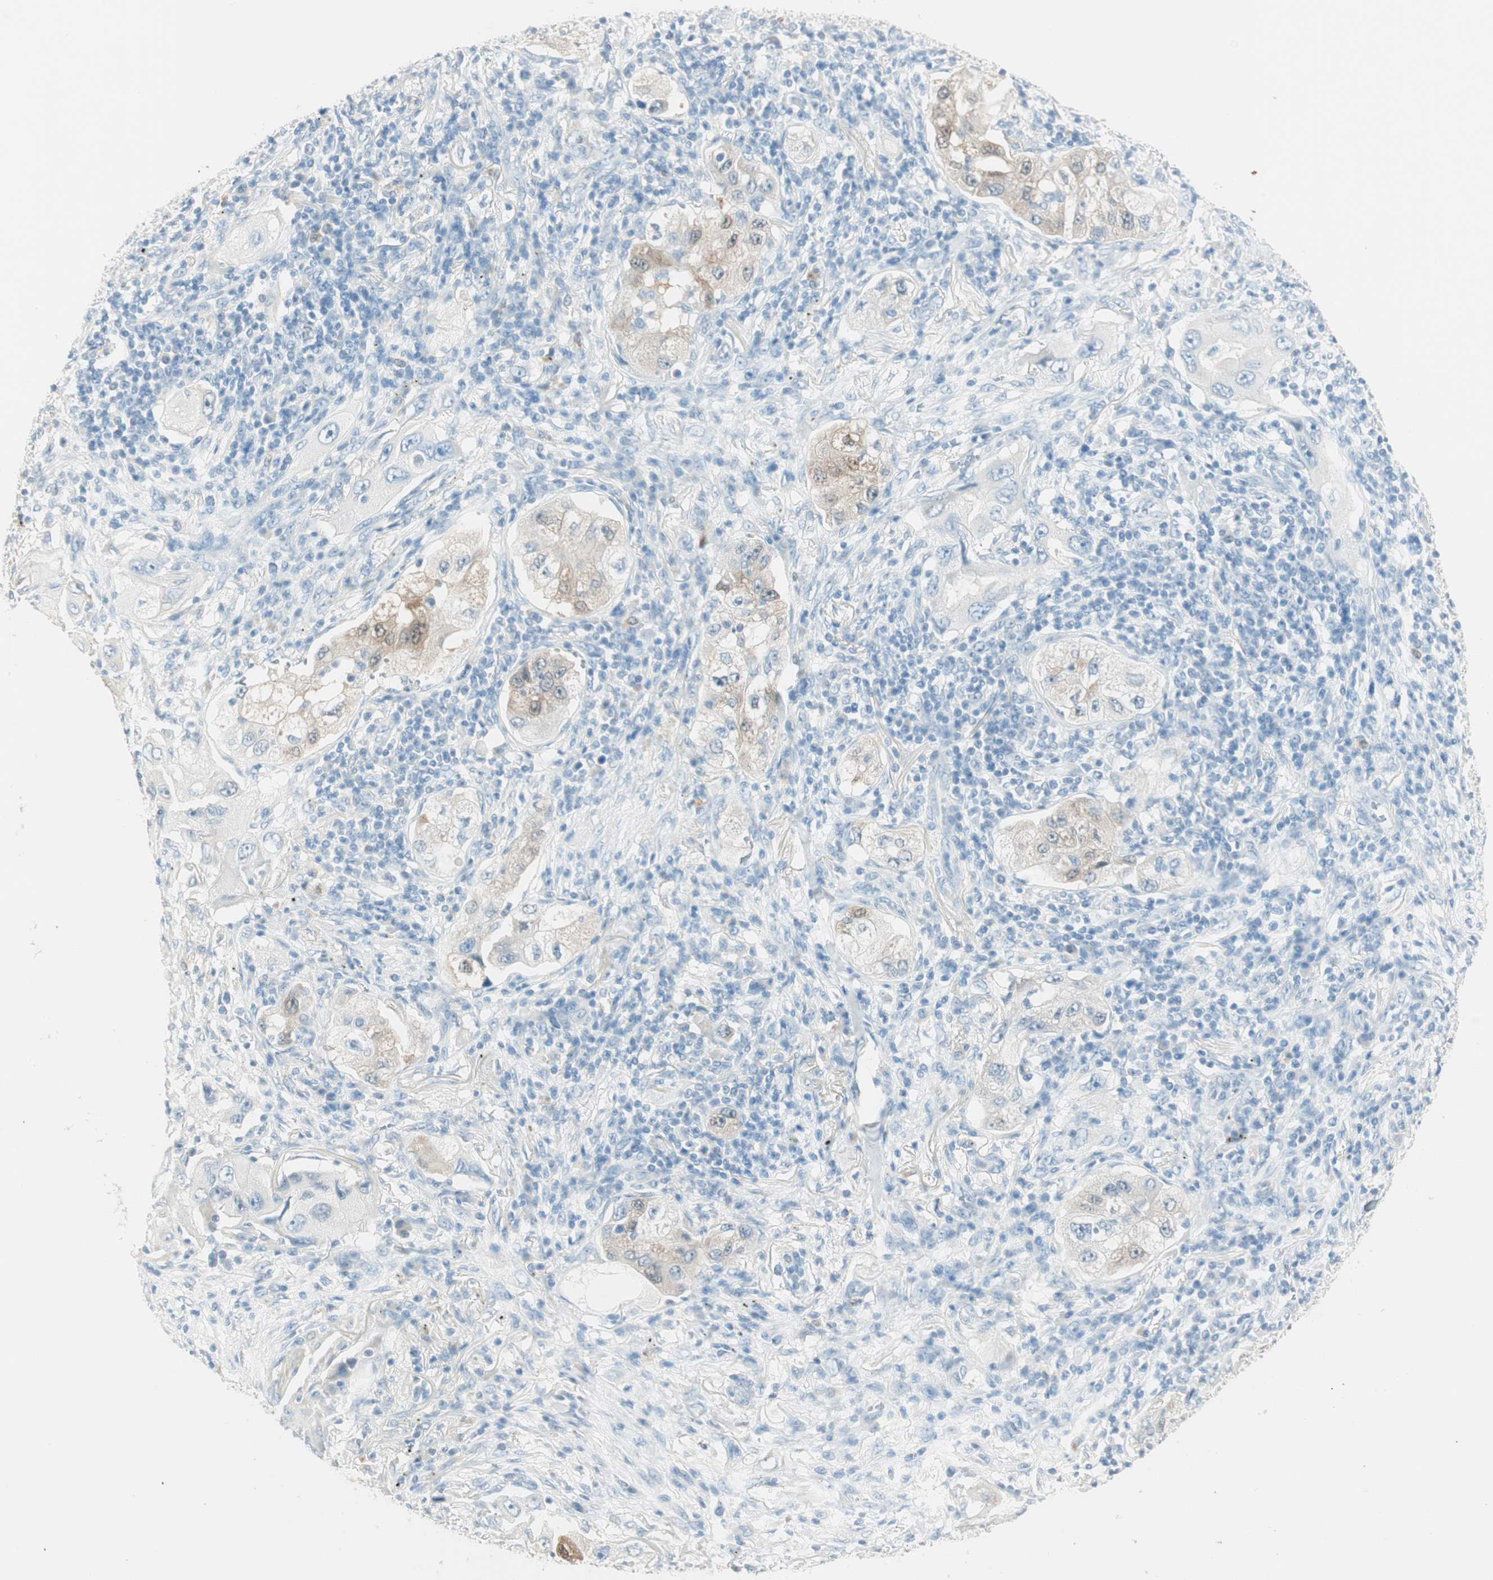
{"staining": {"intensity": "moderate", "quantity": "<25%", "location": "cytoplasmic/membranous,nuclear"}, "tissue": "lung cancer", "cell_type": "Tumor cells", "image_type": "cancer", "snomed": [{"axis": "morphology", "description": "Adenocarcinoma, NOS"}, {"axis": "topography", "description": "Lung"}], "caption": "Protein expression analysis of lung cancer (adenocarcinoma) shows moderate cytoplasmic/membranous and nuclear expression in about <25% of tumor cells.", "gene": "HPGD", "patient": {"sex": "female", "age": 65}}